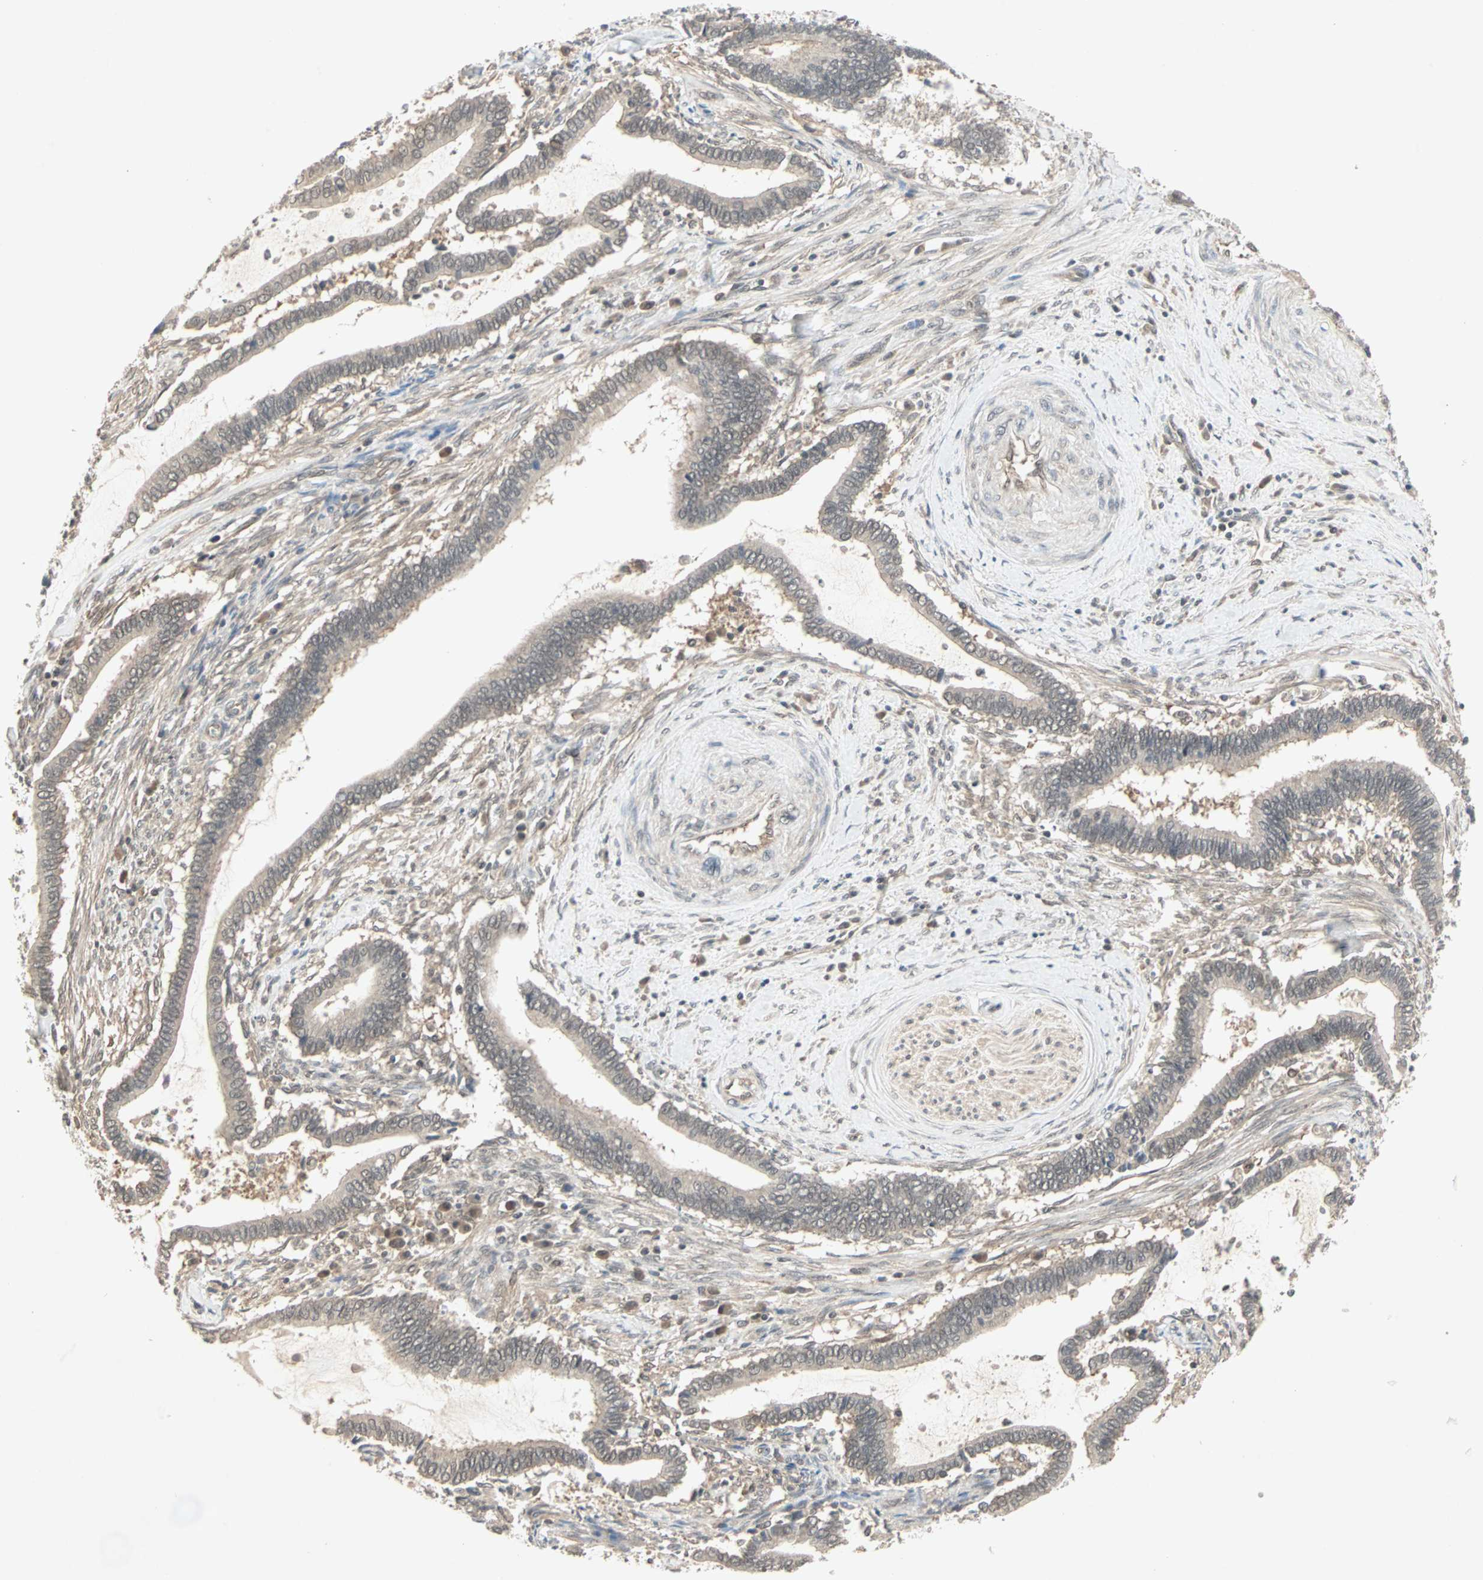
{"staining": {"intensity": "weak", "quantity": "25%-75%", "location": "cytoplasmic/membranous"}, "tissue": "cervical cancer", "cell_type": "Tumor cells", "image_type": "cancer", "snomed": [{"axis": "morphology", "description": "Adenocarcinoma, NOS"}, {"axis": "topography", "description": "Cervix"}], "caption": "Weak cytoplasmic/membranous expression is present in about 25%-75% of tumor cells in cervical cancer.", "gene": "PTPA", "patient": {"sex": "female", "age": 44}}